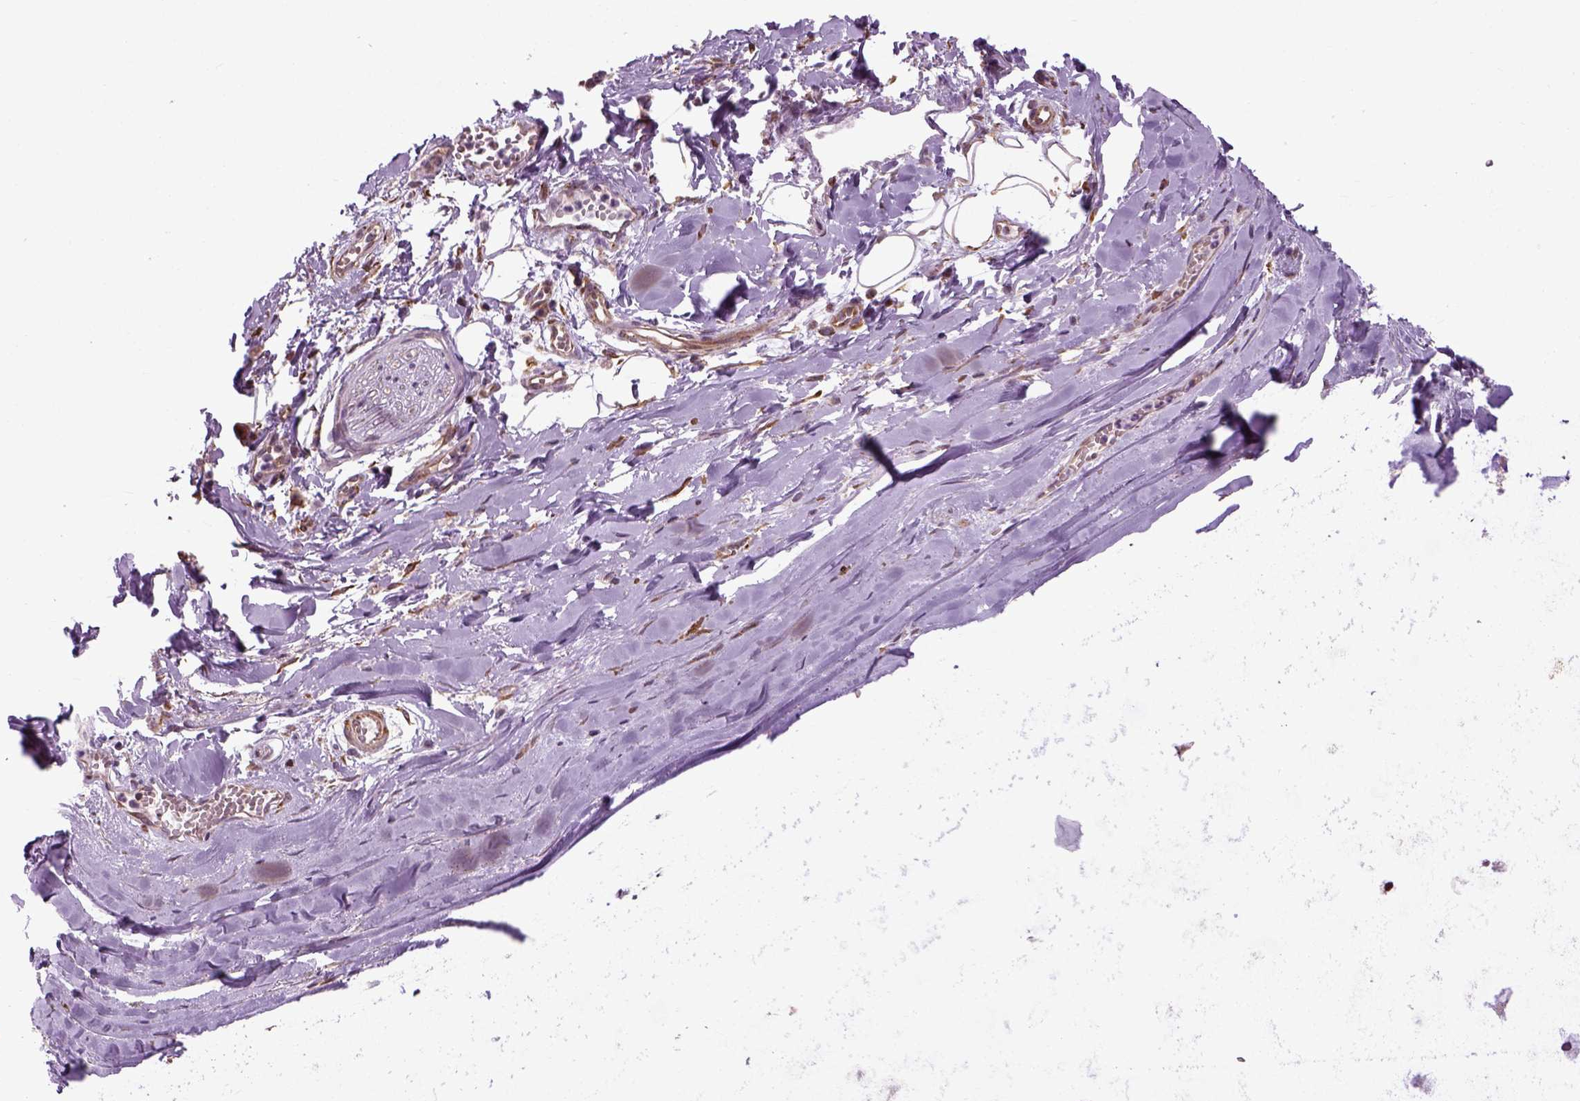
{"staining": {"intensity": "weak", "quantity": ">75%", "location": "cytoplasmic/membranous"}, "tissue": "adipose tissue", "cell_type": "Adipocytes", "image_type": "normal", "snomed": [{"axis": "morphology", "description": "Normal tissue, NOS"}, {"axis": "topography", "description": "Cartilage tissue"}, {"axis": "topography", "description": "Nasopharynx"}, {"axis": "topography", "description": "Thyroid gland"}], "caption": "A high-resolution histopathology image shows immunohistochemistry staining of benign adipose tissue, which shows weak cytoplasmic/membranous staining in approximately >75% of adipocytes. The staining was performed using DAB (3,3'-diaminobenzidine) to visualize the protein expression in brown, while the nuclei were stained in blue with hematoxylin (Magnification: 20x).", "gene": "XK", "patient": {"sex": "male", "age": 63}}